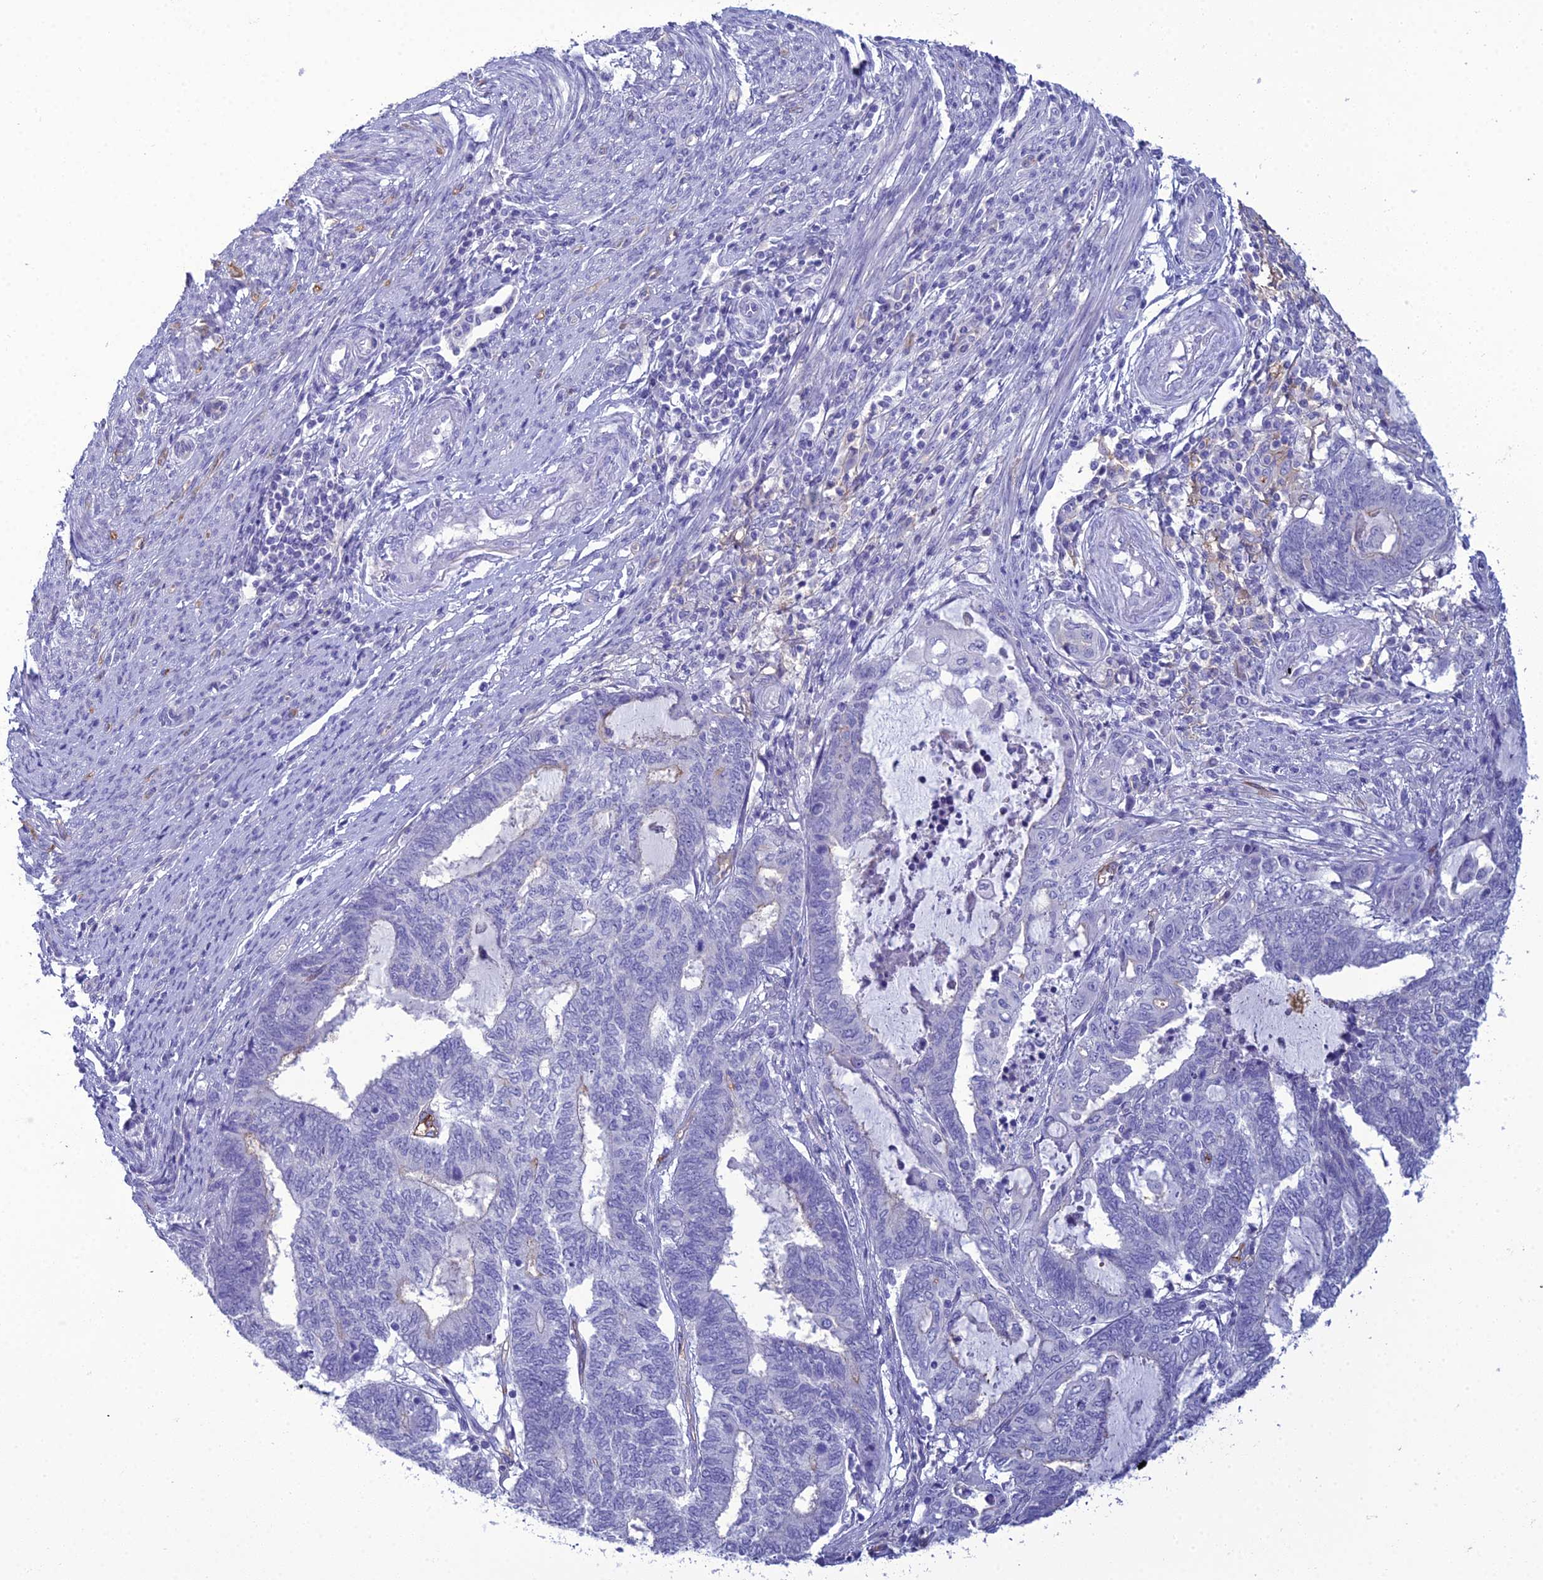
{"staining": {"intensity": "negative", "quantity": "none", "location": "none"}, "tissue": "endometrial cancer", "cell_type": "Tumor cells", "image_type": "cancer", "snomed": [{"axis": "morphology", "description": "Adenocarcinoma, NOS"}, {"axis": "topography", "description": "Uterus"}, {"axis": "topography", "description": "Endometrium"}], "caption": "IHC image of neoplastic tissue: human endometrial cancer (adenocarcinoma) stained with DAB (3,3'-diaminobenzidine) shows no significant protein positivity in tumor cells.", "gene": "ACE", "patient": {"sex": "female", "age": 70}}